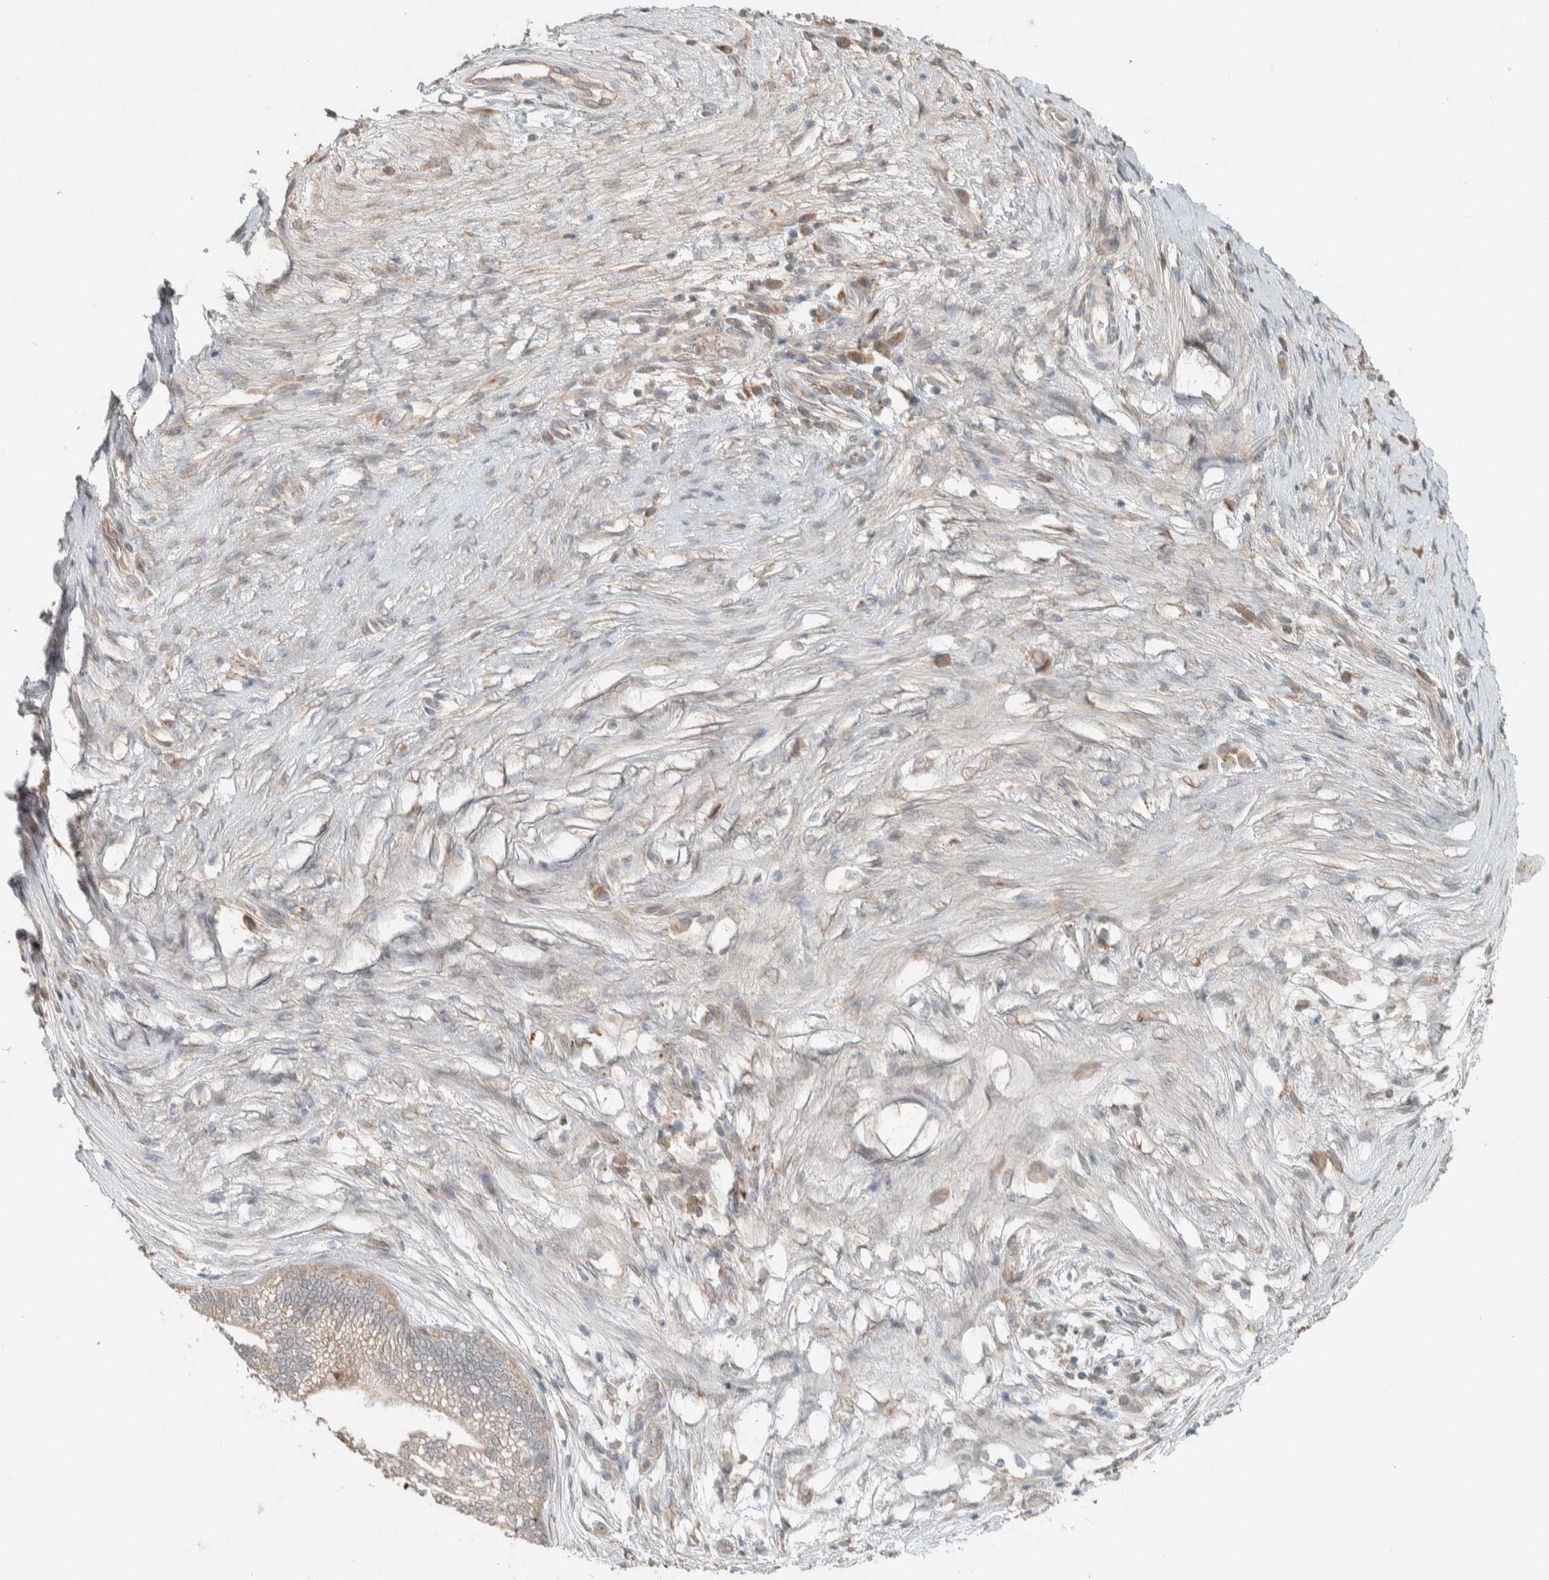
{"staining": {"intensity": "weak", "quantity": "<25%", "location": "cytoplasmic/membranous"}, "tissue": "pancreatic cancer", "cell_type": "Tumor cells", "image_type": "cancer", "snomed": [{"axis": "morphology", "description": "Adenocarcinoma, NOS"}, {"axis": "topography", "description": "Pancreas"}], "caption": "The immunohistochemistry micrograph has no significant staining in tumor cells of pancreatic cancer tissue.", "gene": "NBR1", "patient": {"sex": "male", "age": 72}}